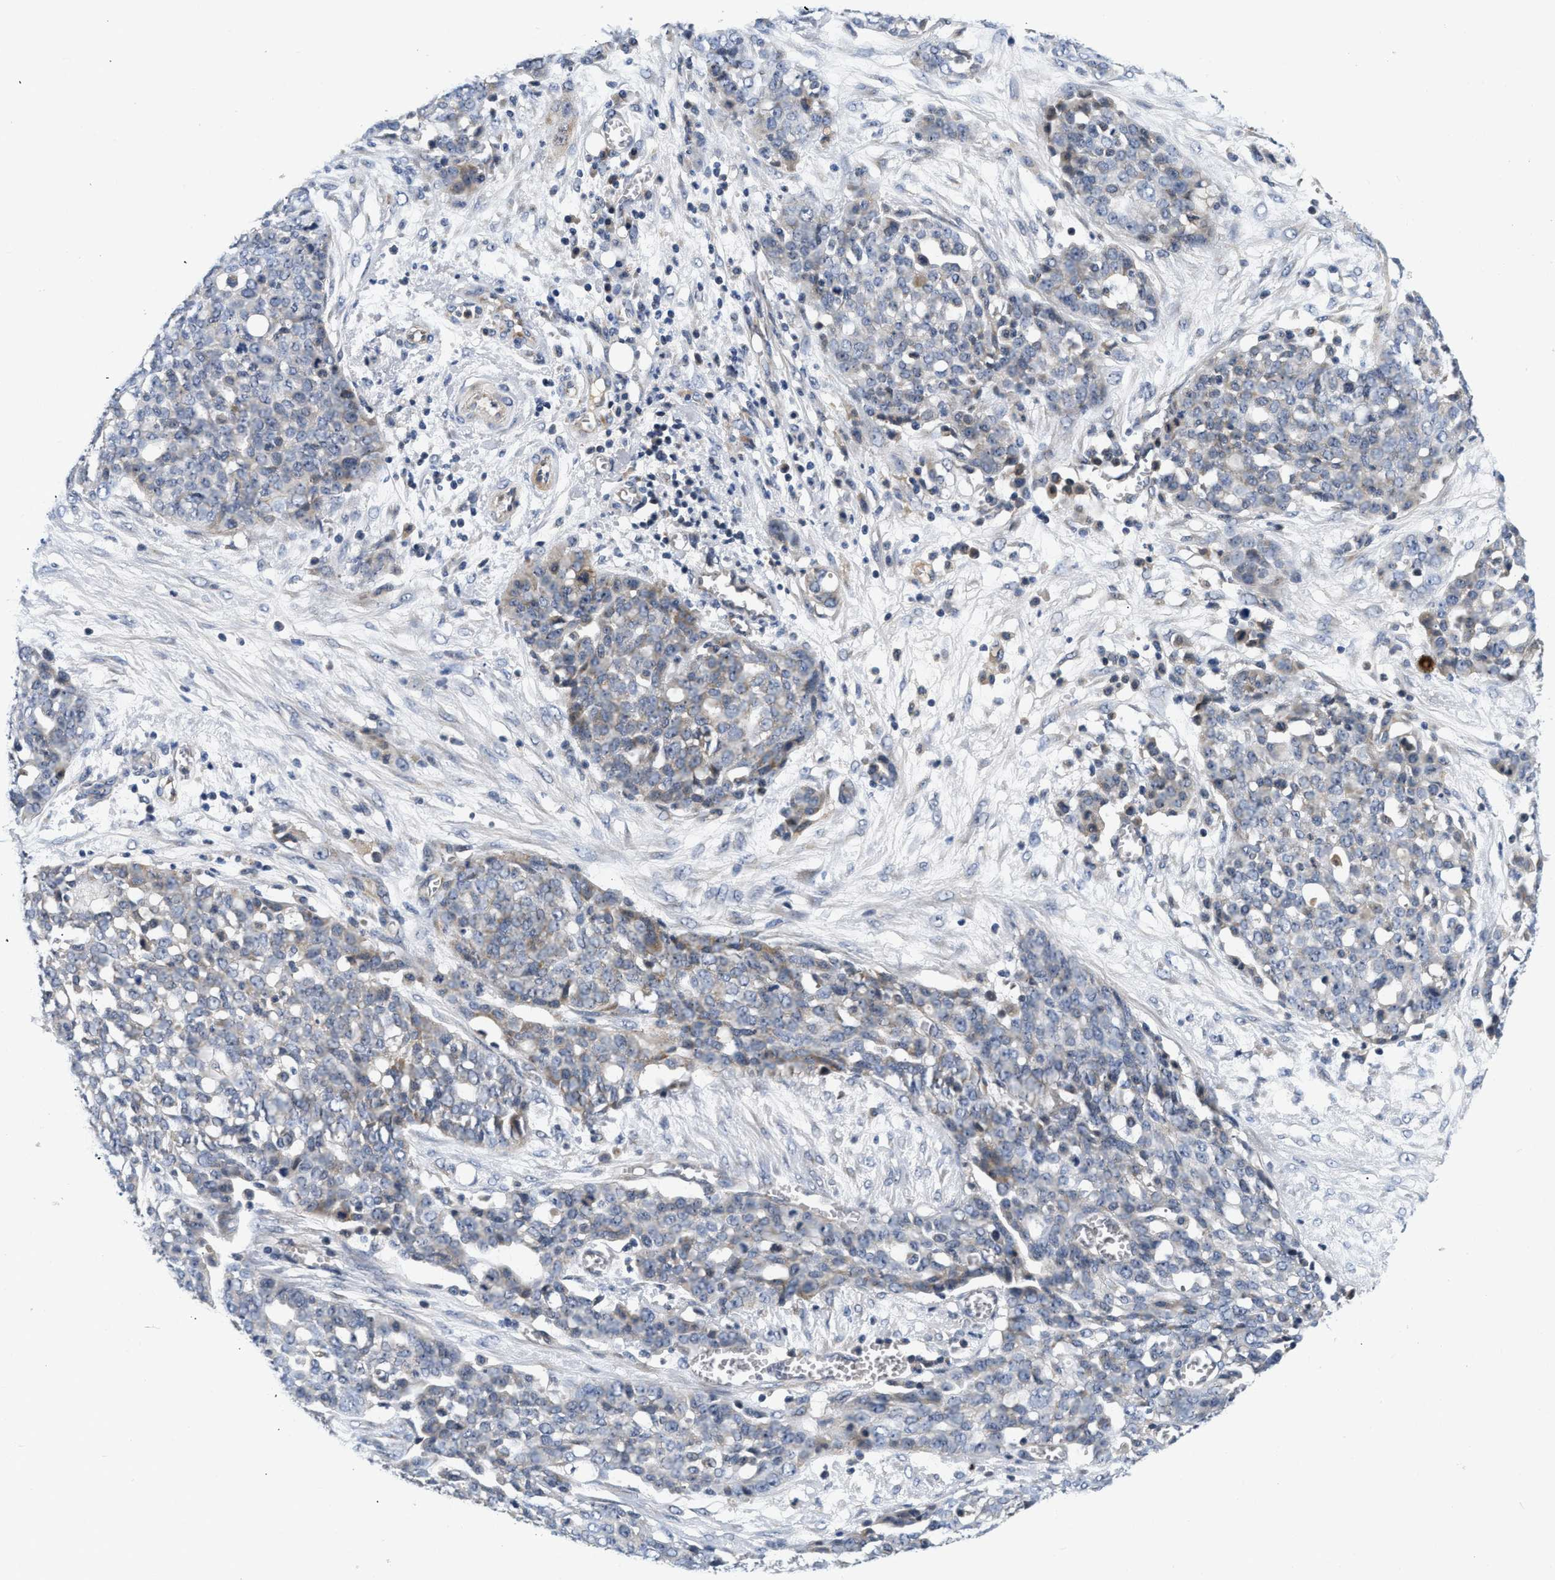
{"staining": {"intensity": "weak", "quantity": "<25%", "location": "cytoplasmic/membranous"}, "tissue": "ovarian cancer", "cell_type": "Tumor cells", "image_type": "cancer", "snomed": [{"axis": "morphology", "description": "Cystadenocarcinoma, serous, NOS"}, {"axis": "topography", "description": "Soft tissue"}, {"axis": "topography", "description": "Ovary"}], "caption": "There is no significant positivity in tumor cells of ovarian cancer. (DAB (3,3'-diaminobenzidine) immunohistochemistry (IHC), high magnification).", "gene": "PDP1", "patient": {"sex": "female", "age": 57}}